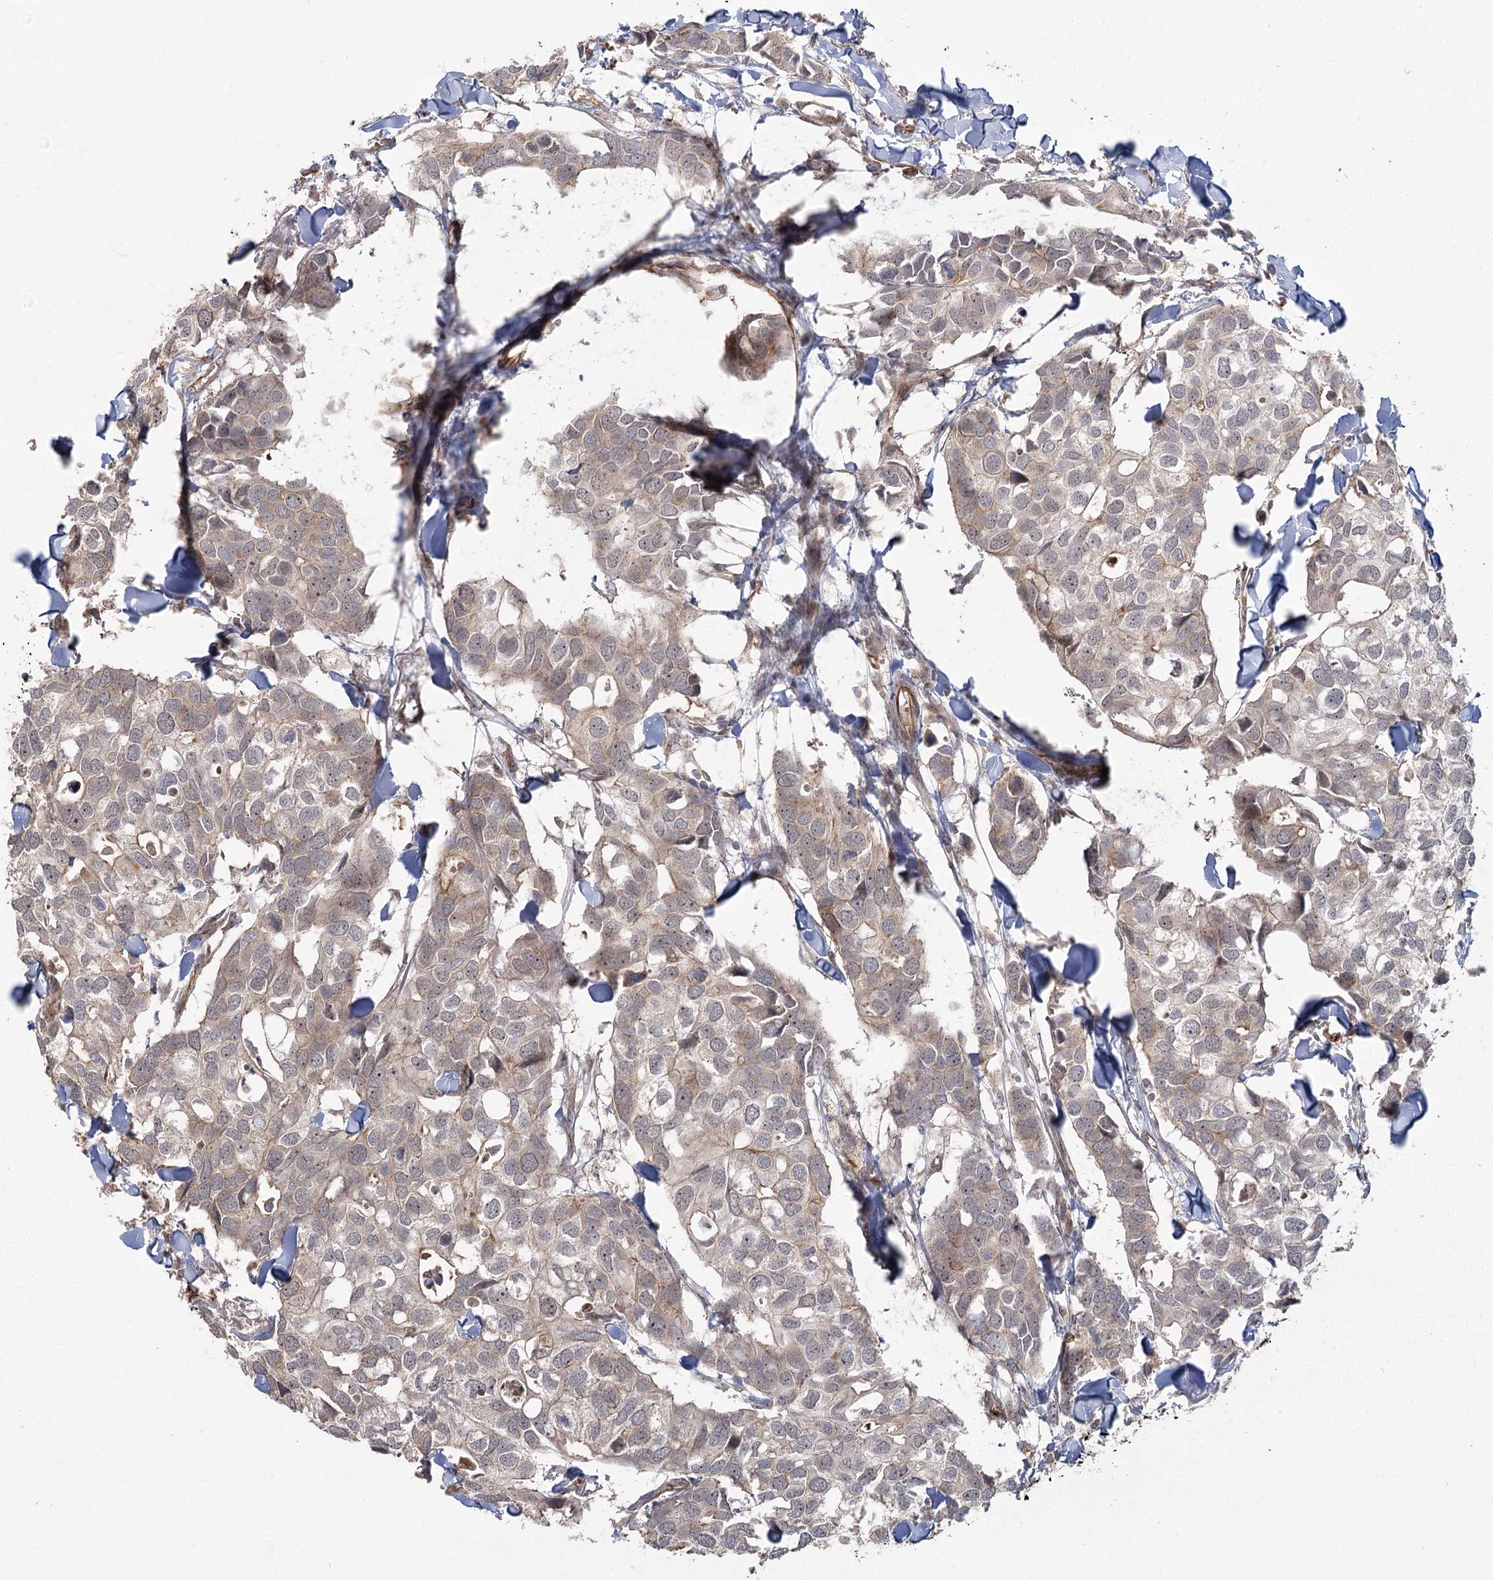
{"staining": {"intensity": "weak", "quantity": "25%-75%", "location": "cytoplasmic/membranous"}, "tissue": "breast cancer", "cell_type": "Tumor cells", "image_type": "cancer", "snomed": [{"axis": "morphology", "description": "Duct carcinoma"}, {"axis": "topography", "description": "Breast"}], "caption": "Protein staining of breast cancer (intraductal carcinoma) tissue demonstrates weak cytoplasmic/membranous positivity in about 25%-75% of tumor cells.", "gene": "RPP14", "patient": {"sex": "female", "age": 83}}